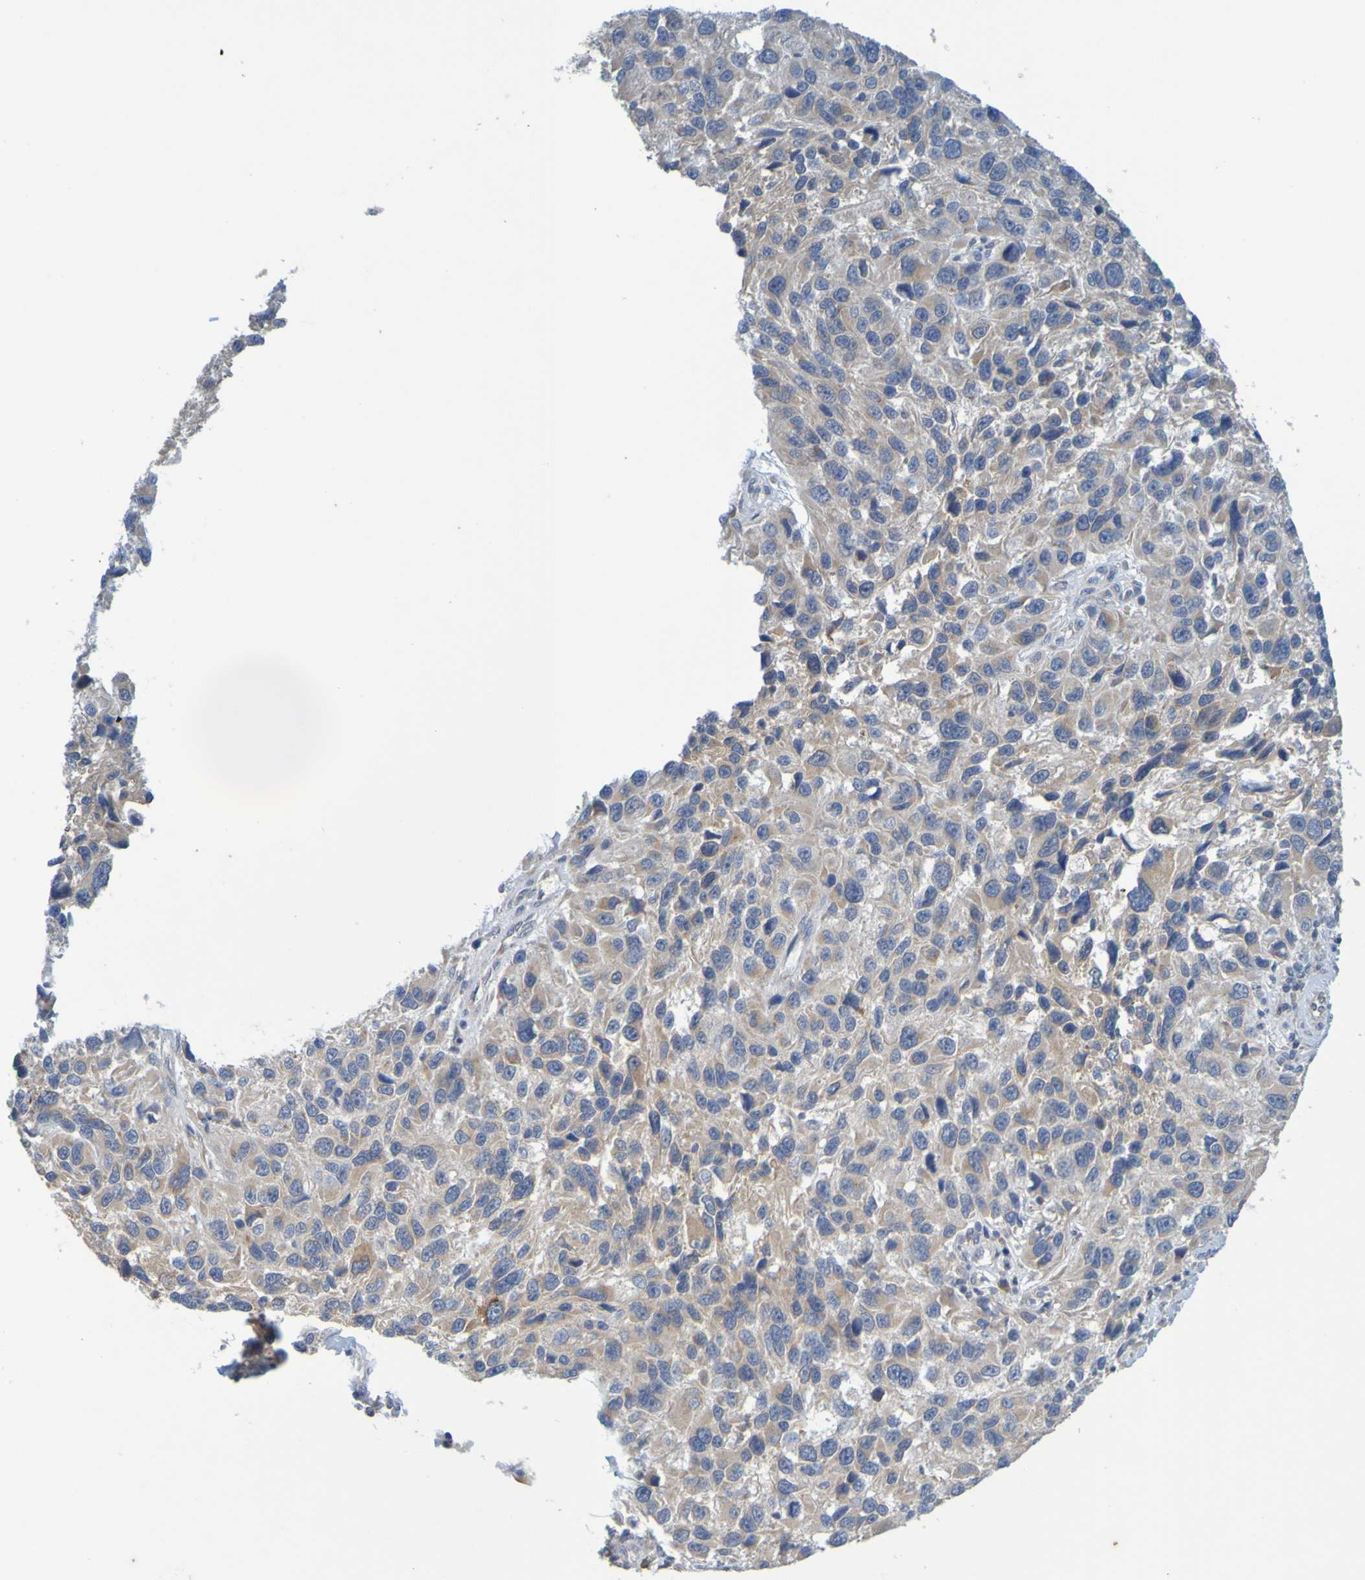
{"staining": {"intensity": "moderate", "quantity": ">75%", "location": "cytoplasmic/membranous"}, "tissue": "melanoma", "cell_type": "Tumor cells", "image_type": "cancer", "snomed": [{"axis": "morphology", "description": "Malignant melanoma, NOS"}, {"axis": "topography", "description": "Skin"}], "caption": "A medium amount of moderate cytoplasmic/membranous staining is seen in about >75% of tumor cells in melanoma tissue.", "gene": "MOGS", "patient": {"sex": "male", "age": 53}}